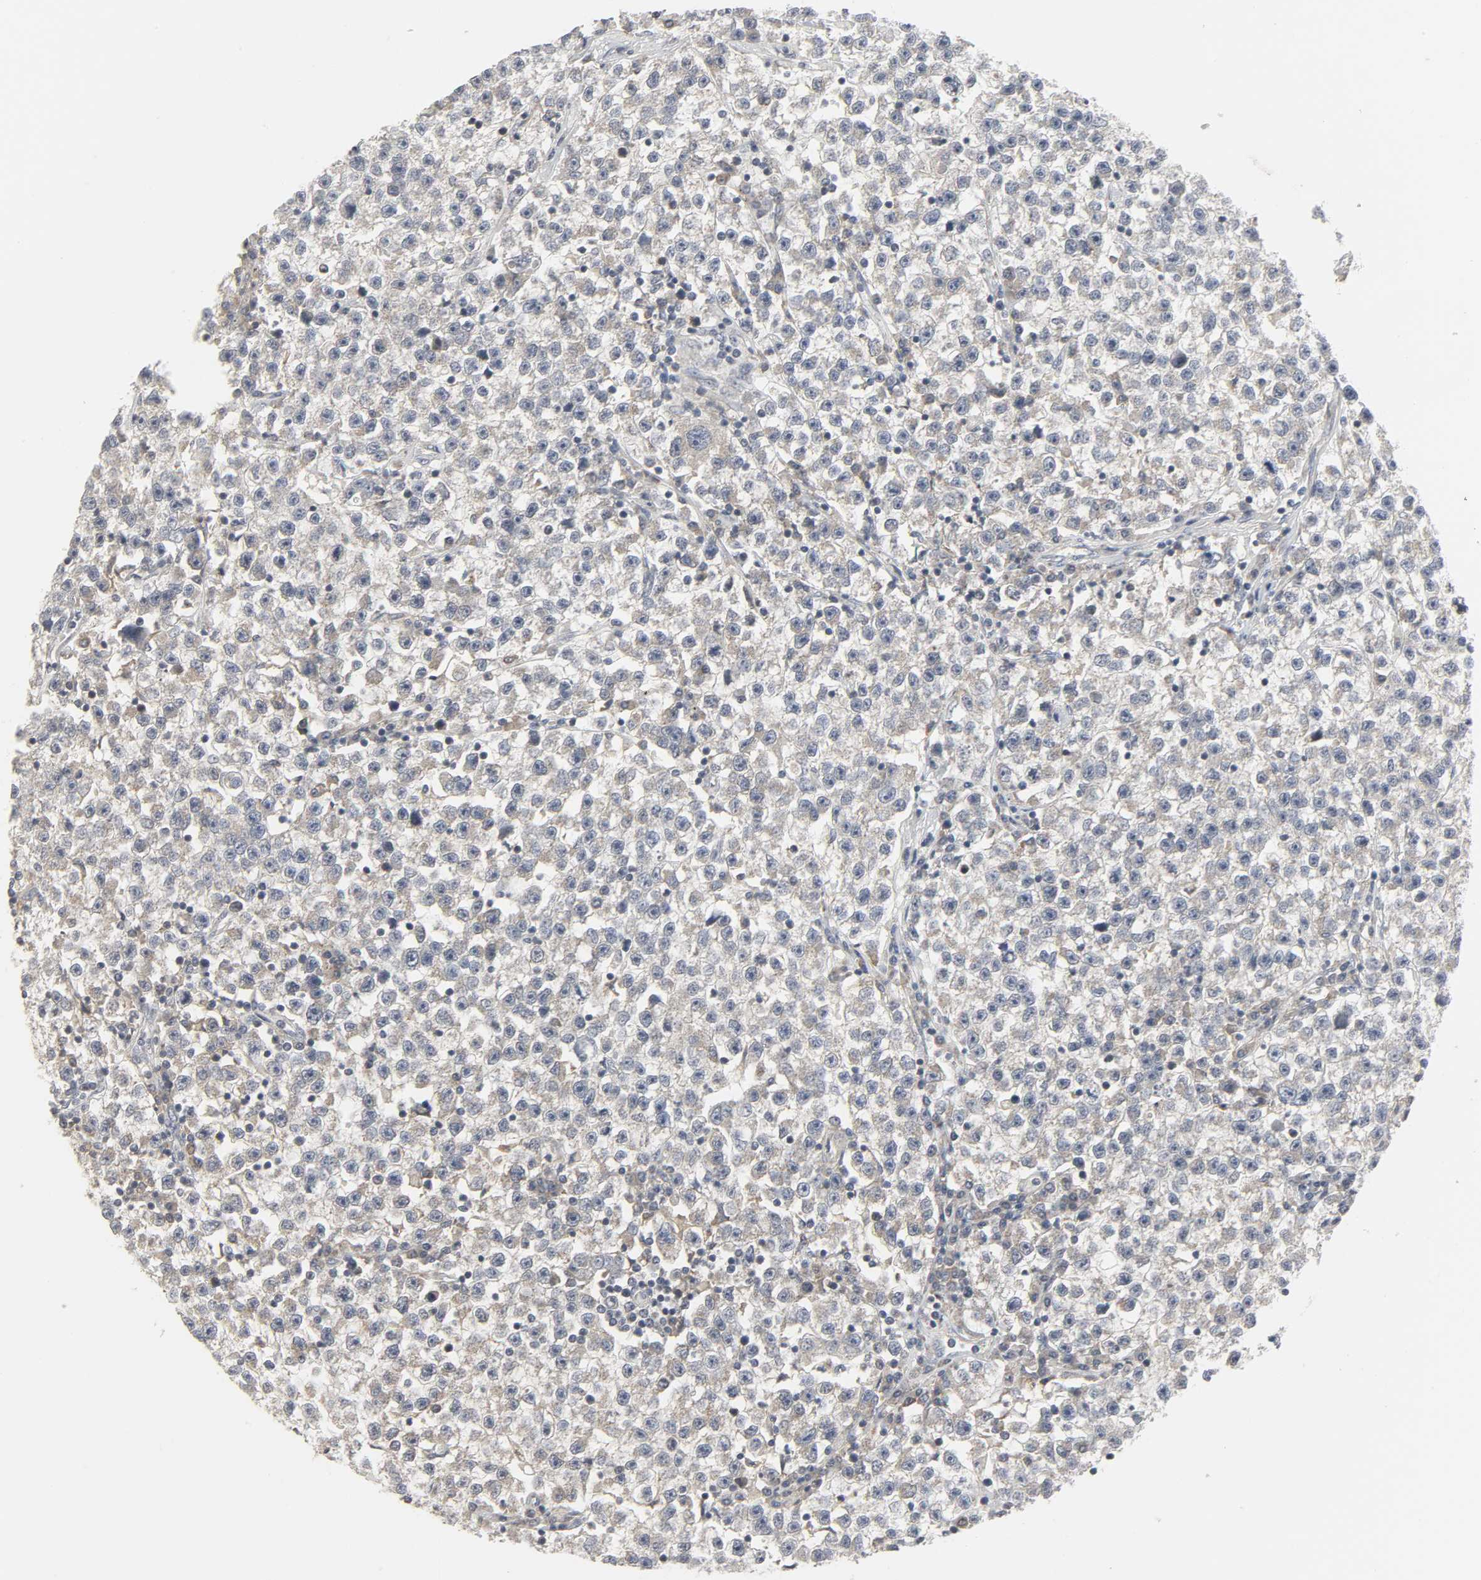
{"staining": {"intensity": "moderate", "quantity": ">75%", "location": "cytoplasmic/membranous"}, "tissue": "testis cancer", "cell_type": "Tumor cells", "image_type": "cancer", "snomed": [{"axis": "morphology", "description": "Seminoma, NOS"}, {"axis": "topography", "description": "Testis"}], "caption": "Immunohistochemical staining of human seminoma (testis) reveals medium levels of moderate cytoplasmic/membranous staining in about >75% of tumor cells.", "gene": "CLIP1", "patient": {"sex": "male", "age": 22}}